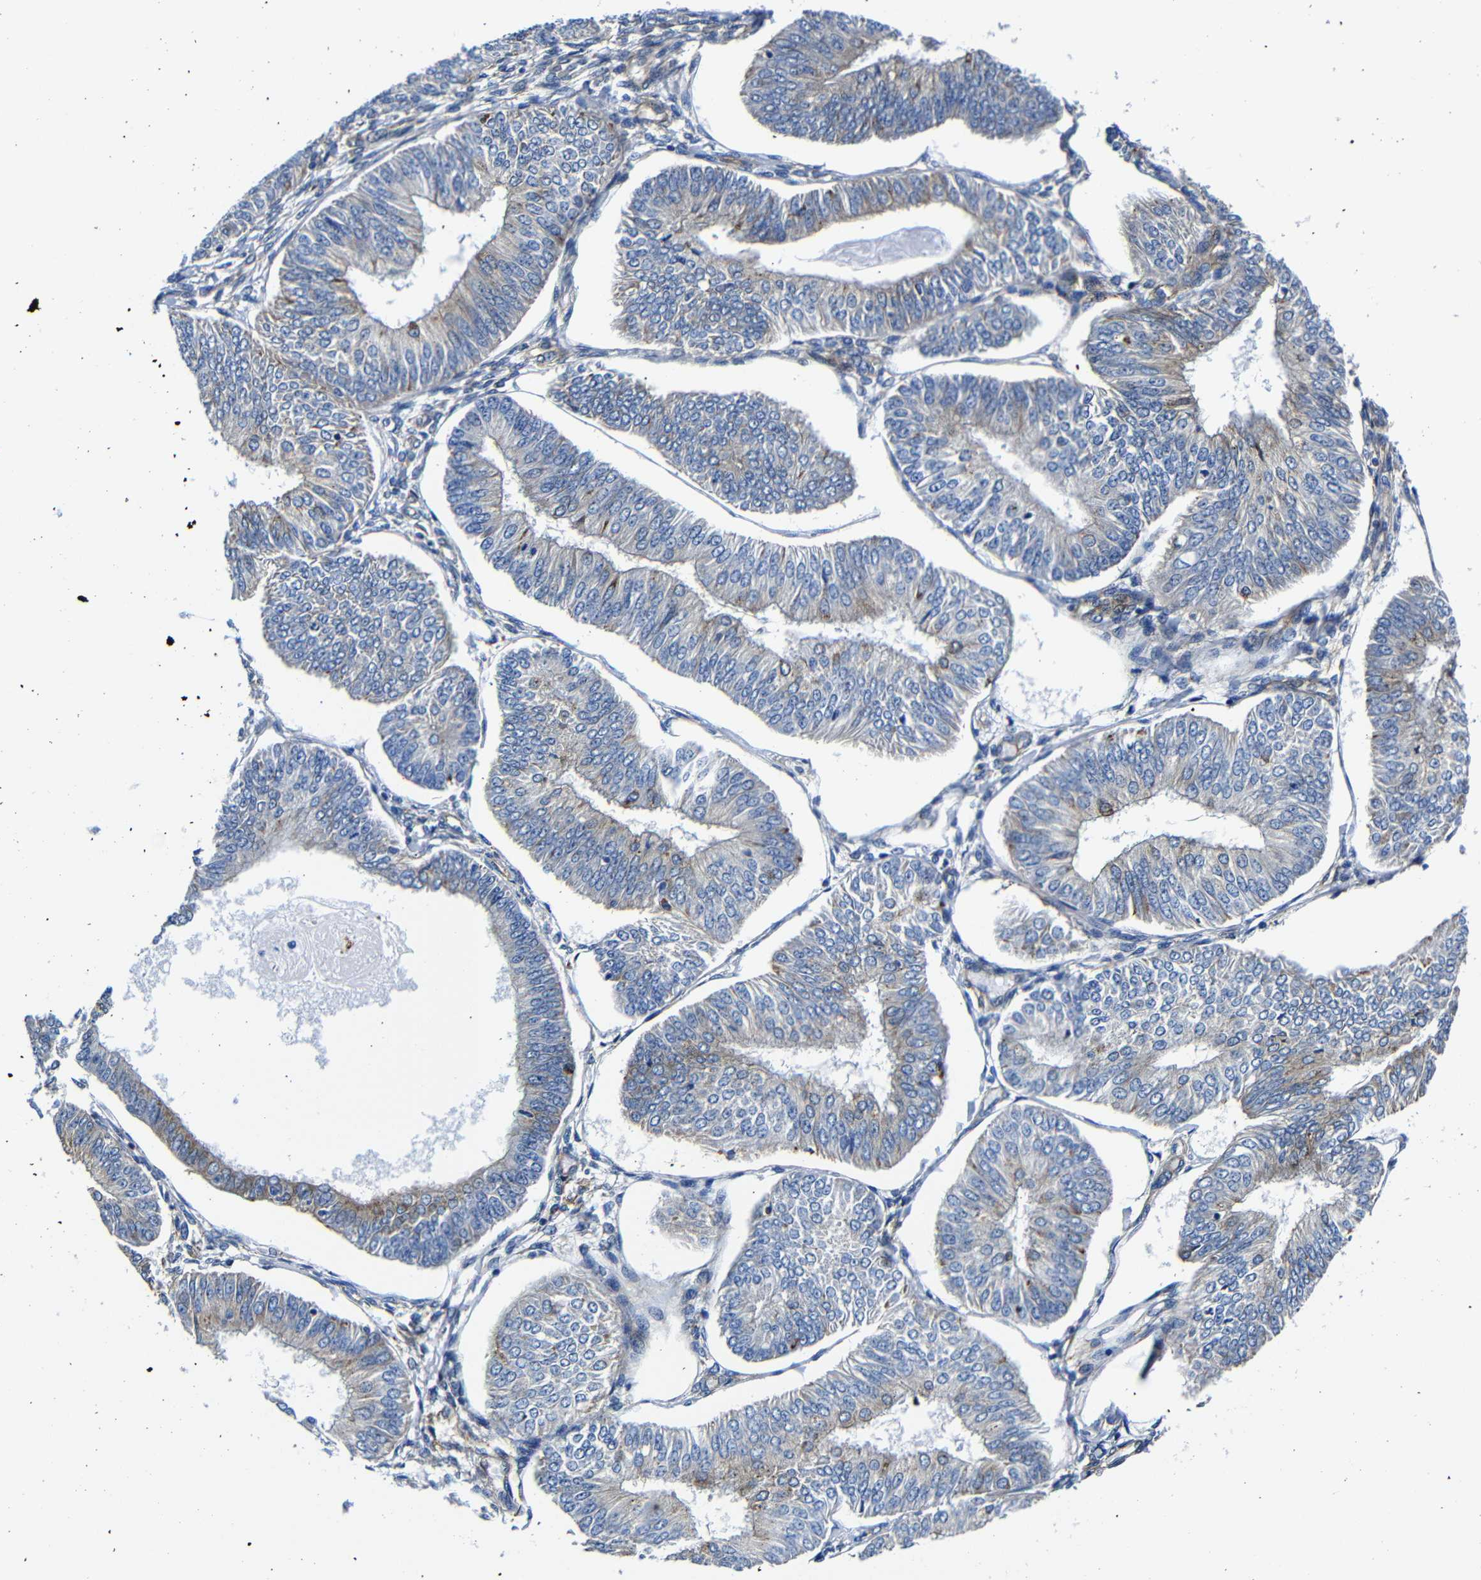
{"staining": {"intensity": "weak", "quantity": "25%-75%", "location": "cytoplasmic/membranous"}, "tissue": "endometrial cancer", "cell_type": "Tumor cells", "image_type": "cancer", "snomed": [{"axis": "morphology", "description": "Adenocarcinoma, NOS"}, {"axis": "topography", "description": "Endometrium"}], "caption": "A brown stain highlights weak cytoplasmic/membranous staining of a protein in human endometrial adenocarcinoma tumor cells.", "gene": "GIMAP2", "patient": {"sex": "female", "age": 58}}